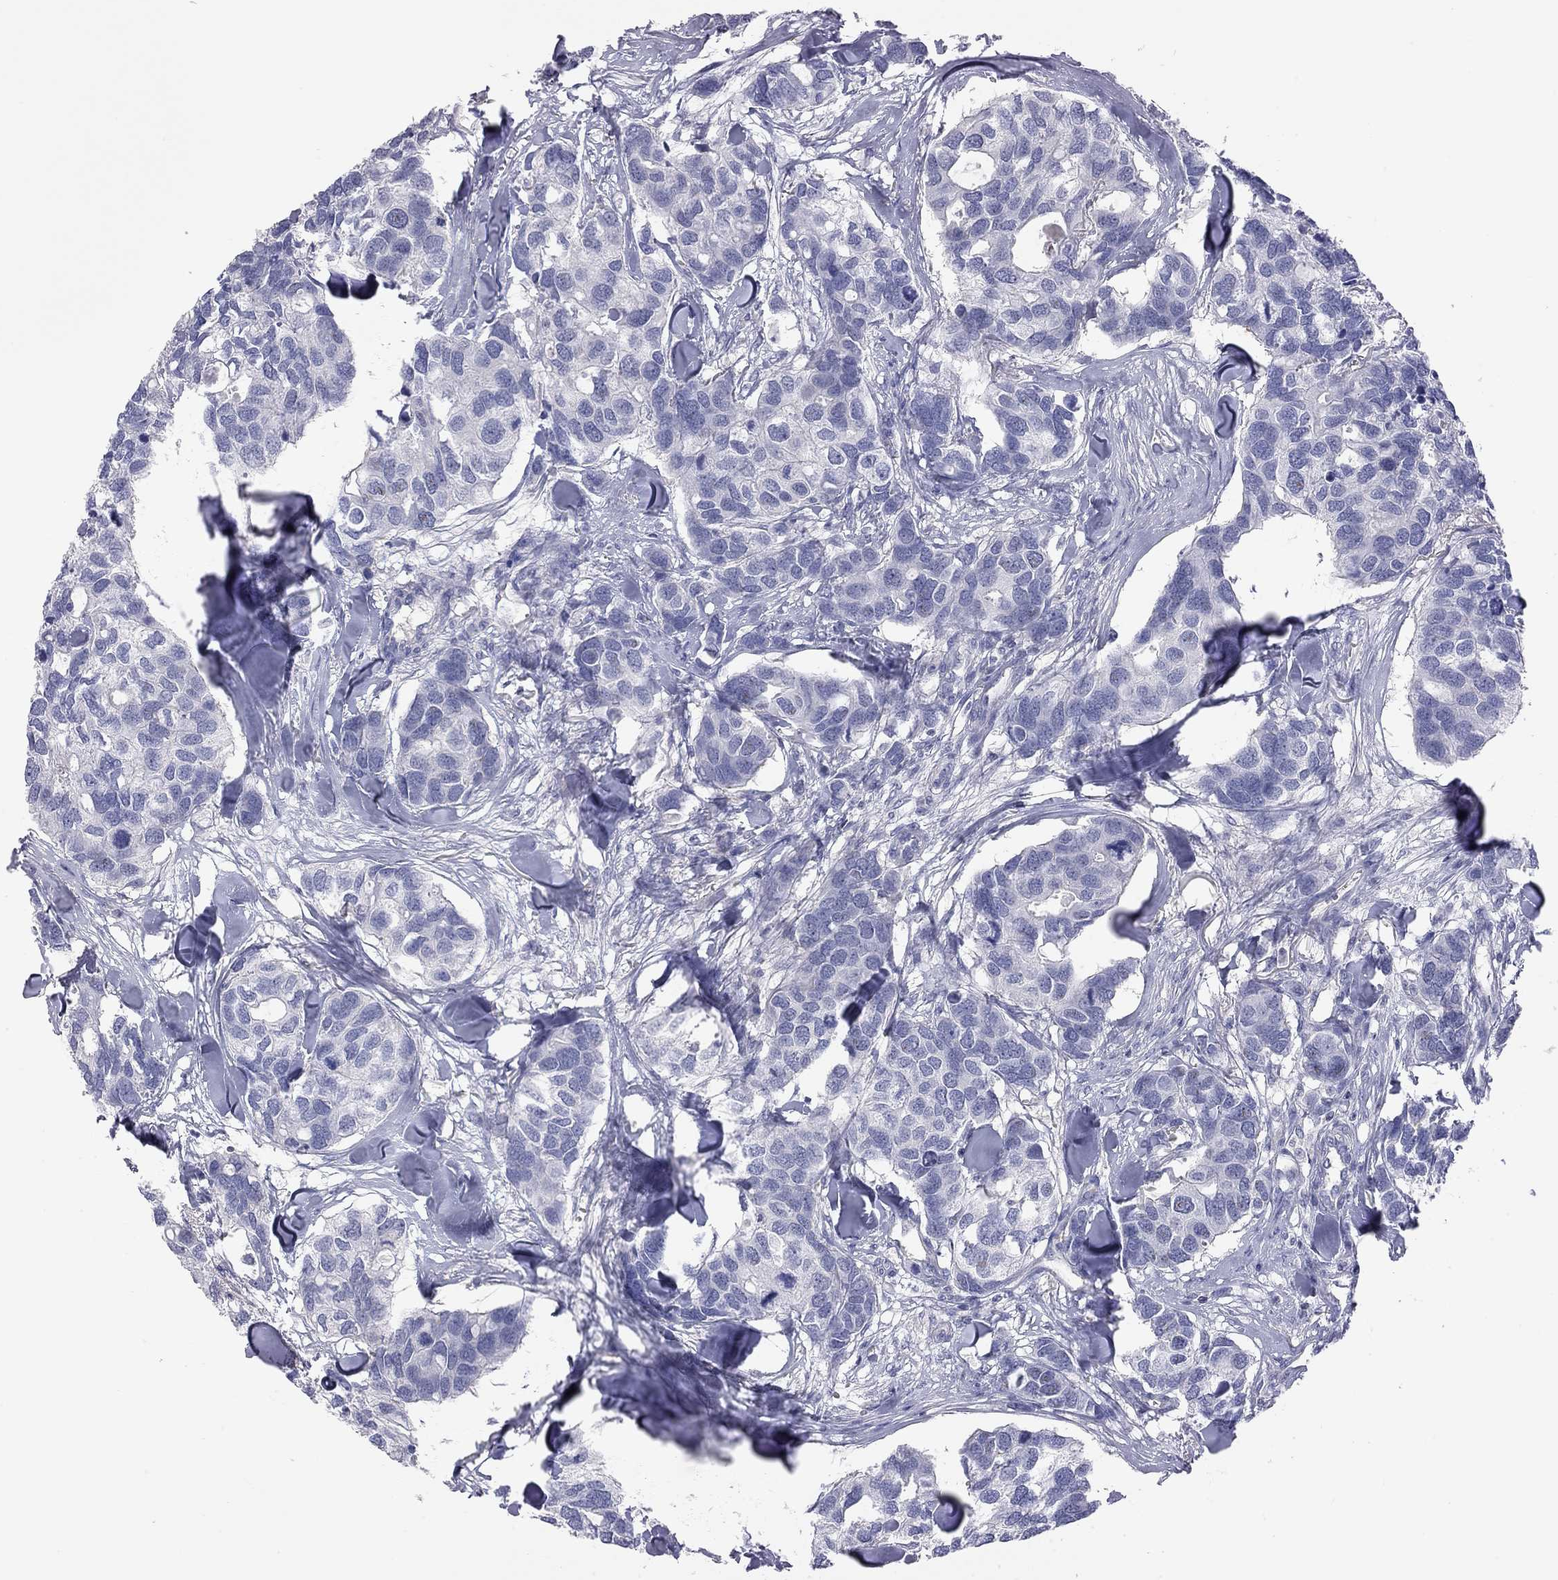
{"staining": {"intensity": "negative", "quantity": "none", "location": "none"}, "tissue": "breast cancer", "cell_type": "Tumor cells", "image_type": "cancer", "snomed": [{"axis": "morphology", "description": "Duct carcinoma"}, {"axis": "topography", "description": "Breast"}], "caption": "A photomicrograph of breast cancer (intraductal carcinoma) stained for a protein displays no brown staining in tumor cells.", "gene": "ADCYAP1", "patient": {"sex": "female", "age": 83}}